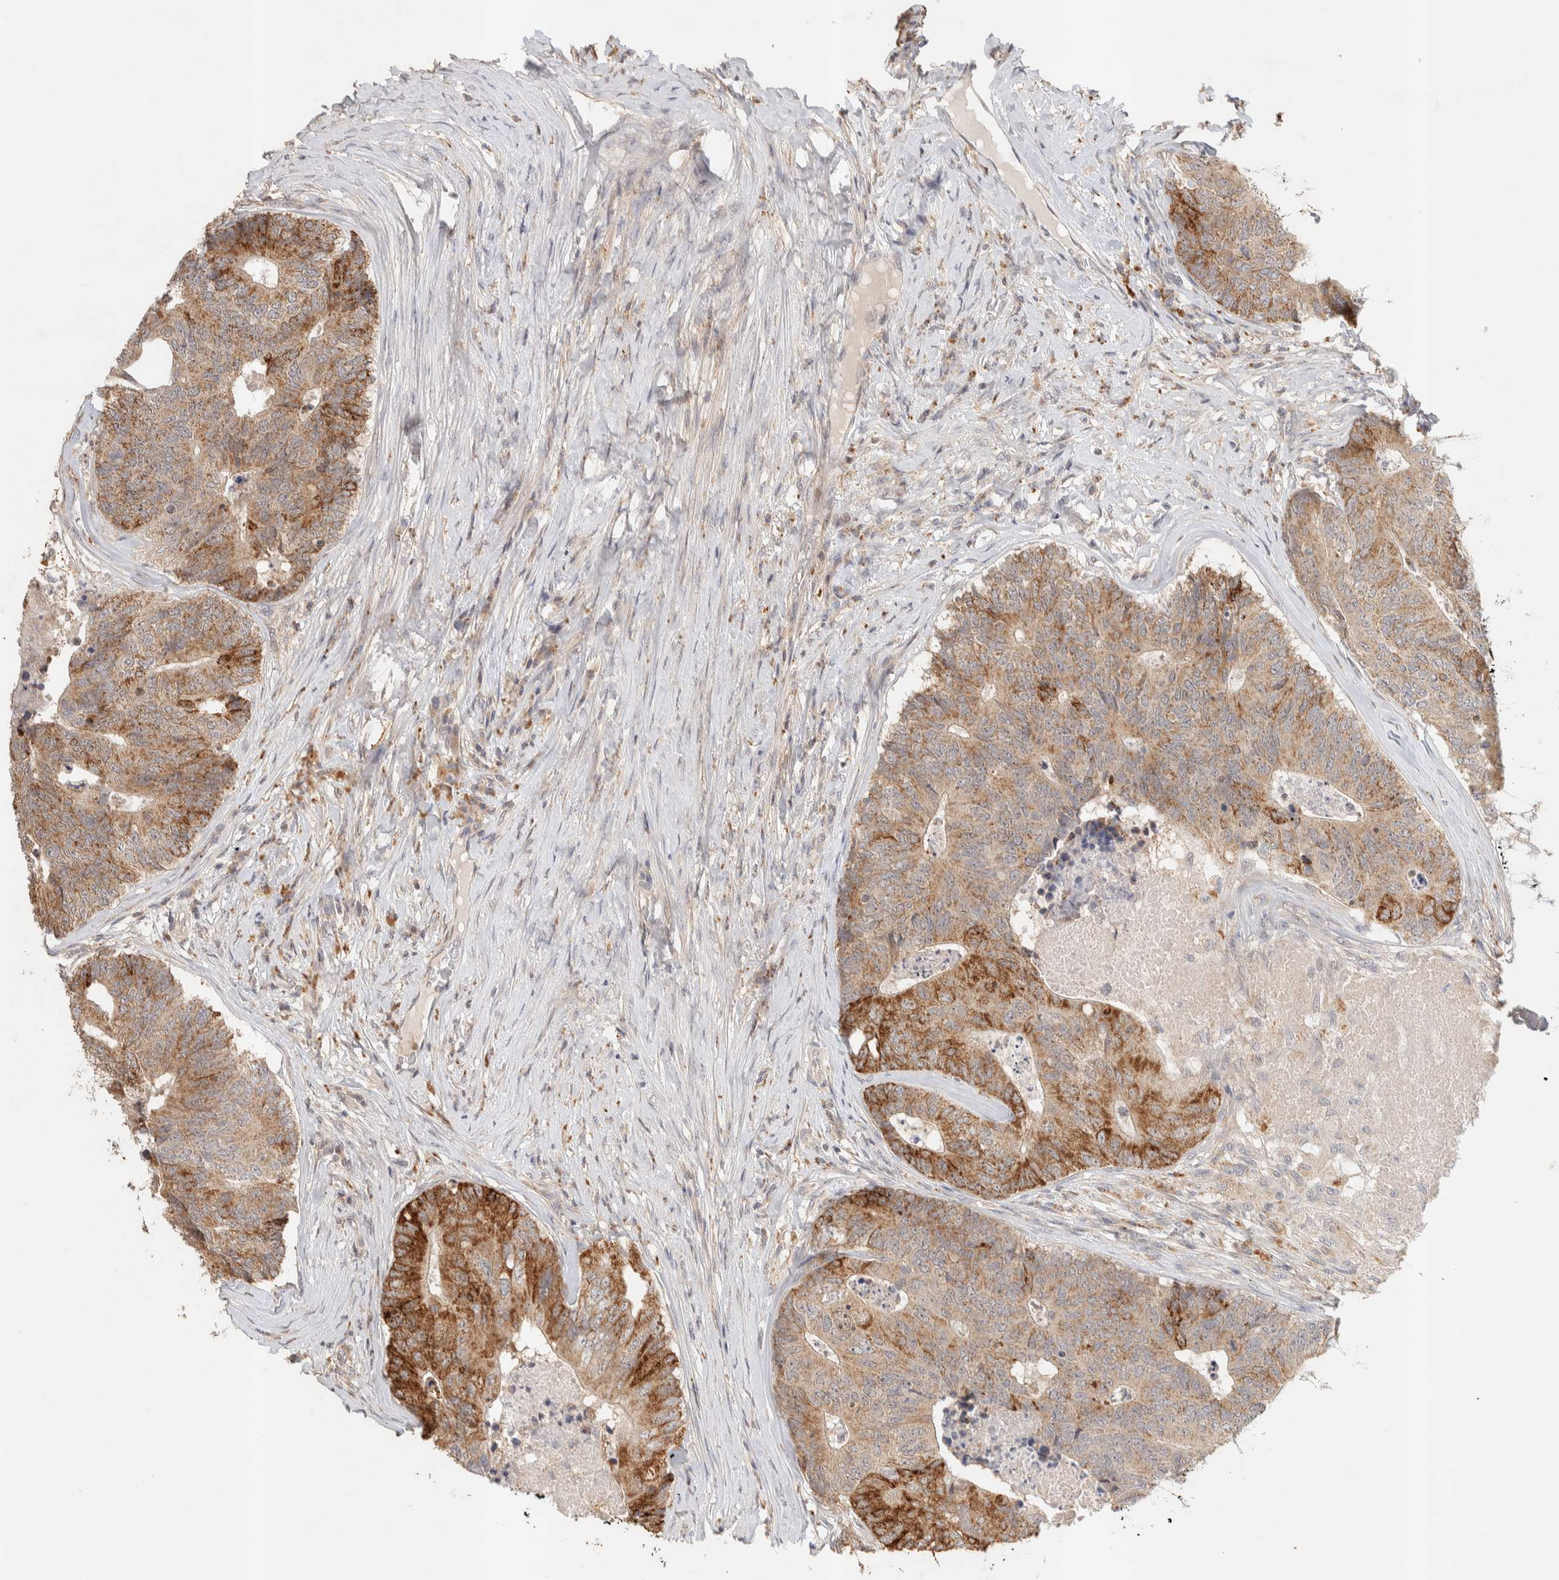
{"staining": {"intensity": "moderate", "quantity": ">75%", "location": "cytoplasmic/membranous"}, "tissue": "colorectal cancer", "cell_type": "Tumor cells", "image_type": "cancer", "snomed": [{"axis": "morphology", "description": "Adenocarcinoma, NOS"}, {"axis": "topography", "description": "Colon"}], "caption": "This image demonstrates colorectal adenocarcinoma stained with IHC to label a protein in brown. The cytoplasmic/membranous of tumor cells show moderate positivity for the protein. Nuclei are counter-stained blue.", "gene": "ITPA", "patient": {"sex": "female", "age": 67}}